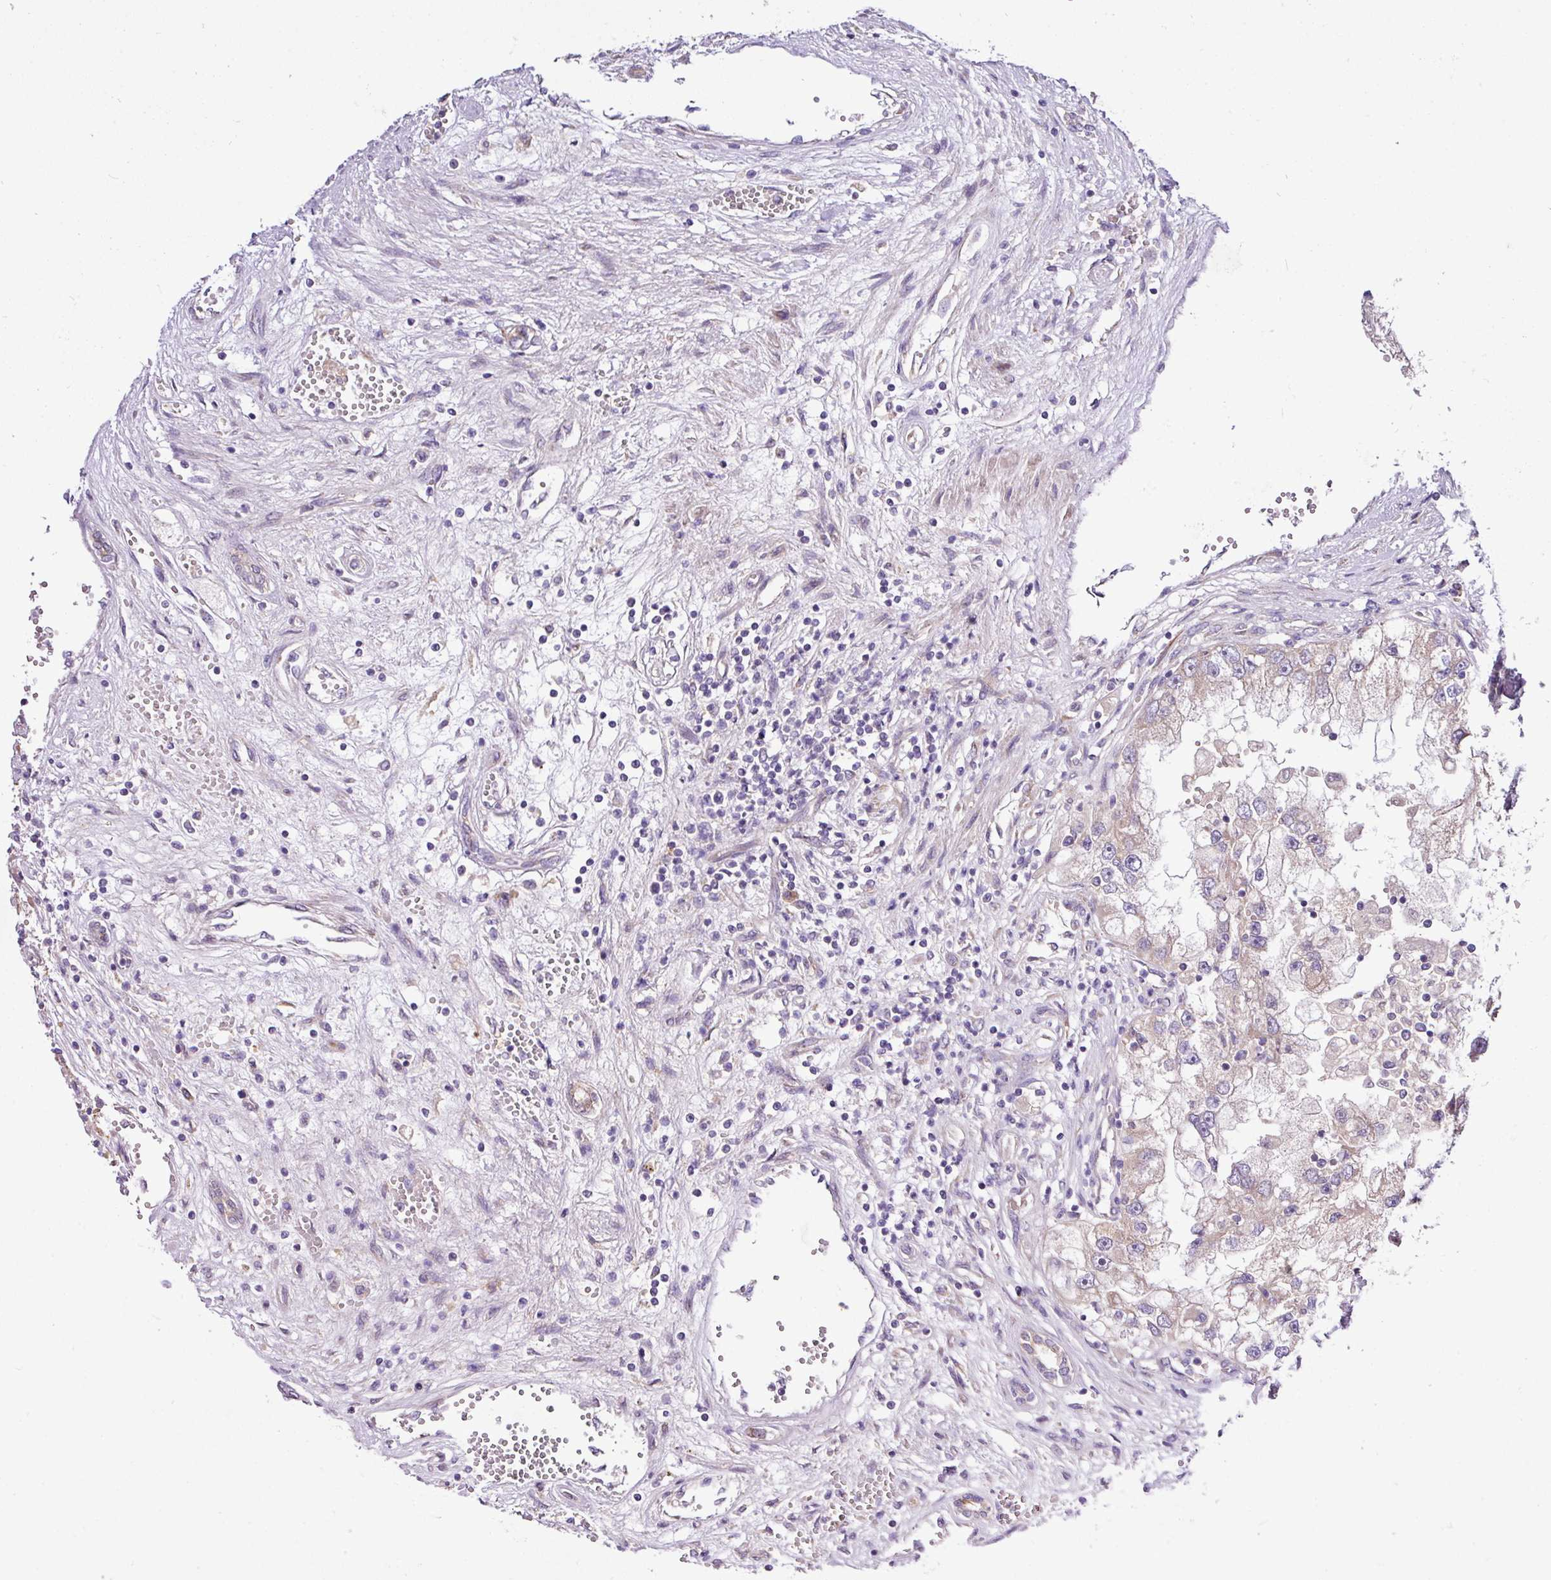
{"staining": {"intensity": "negative", "quantity": "none", "location": "none"}, "tissue": "renal cancer", "cell_type": "Tumor cells", "image_type": "cancer", "snomed": [{"axis": "morphology", "description": "Adenocarcinoma, NOS"}, {"axis": "topography", "description": "Kidney"}], "caption": "This histopathology image is of renal adenocarcinoma stained with IHC to label a protein in brown with the nuclei are counter-stained blue. There is no expression in tumor cells.", "gene": "TM2D2", "patient": {"sex": "male", "age": 63}}